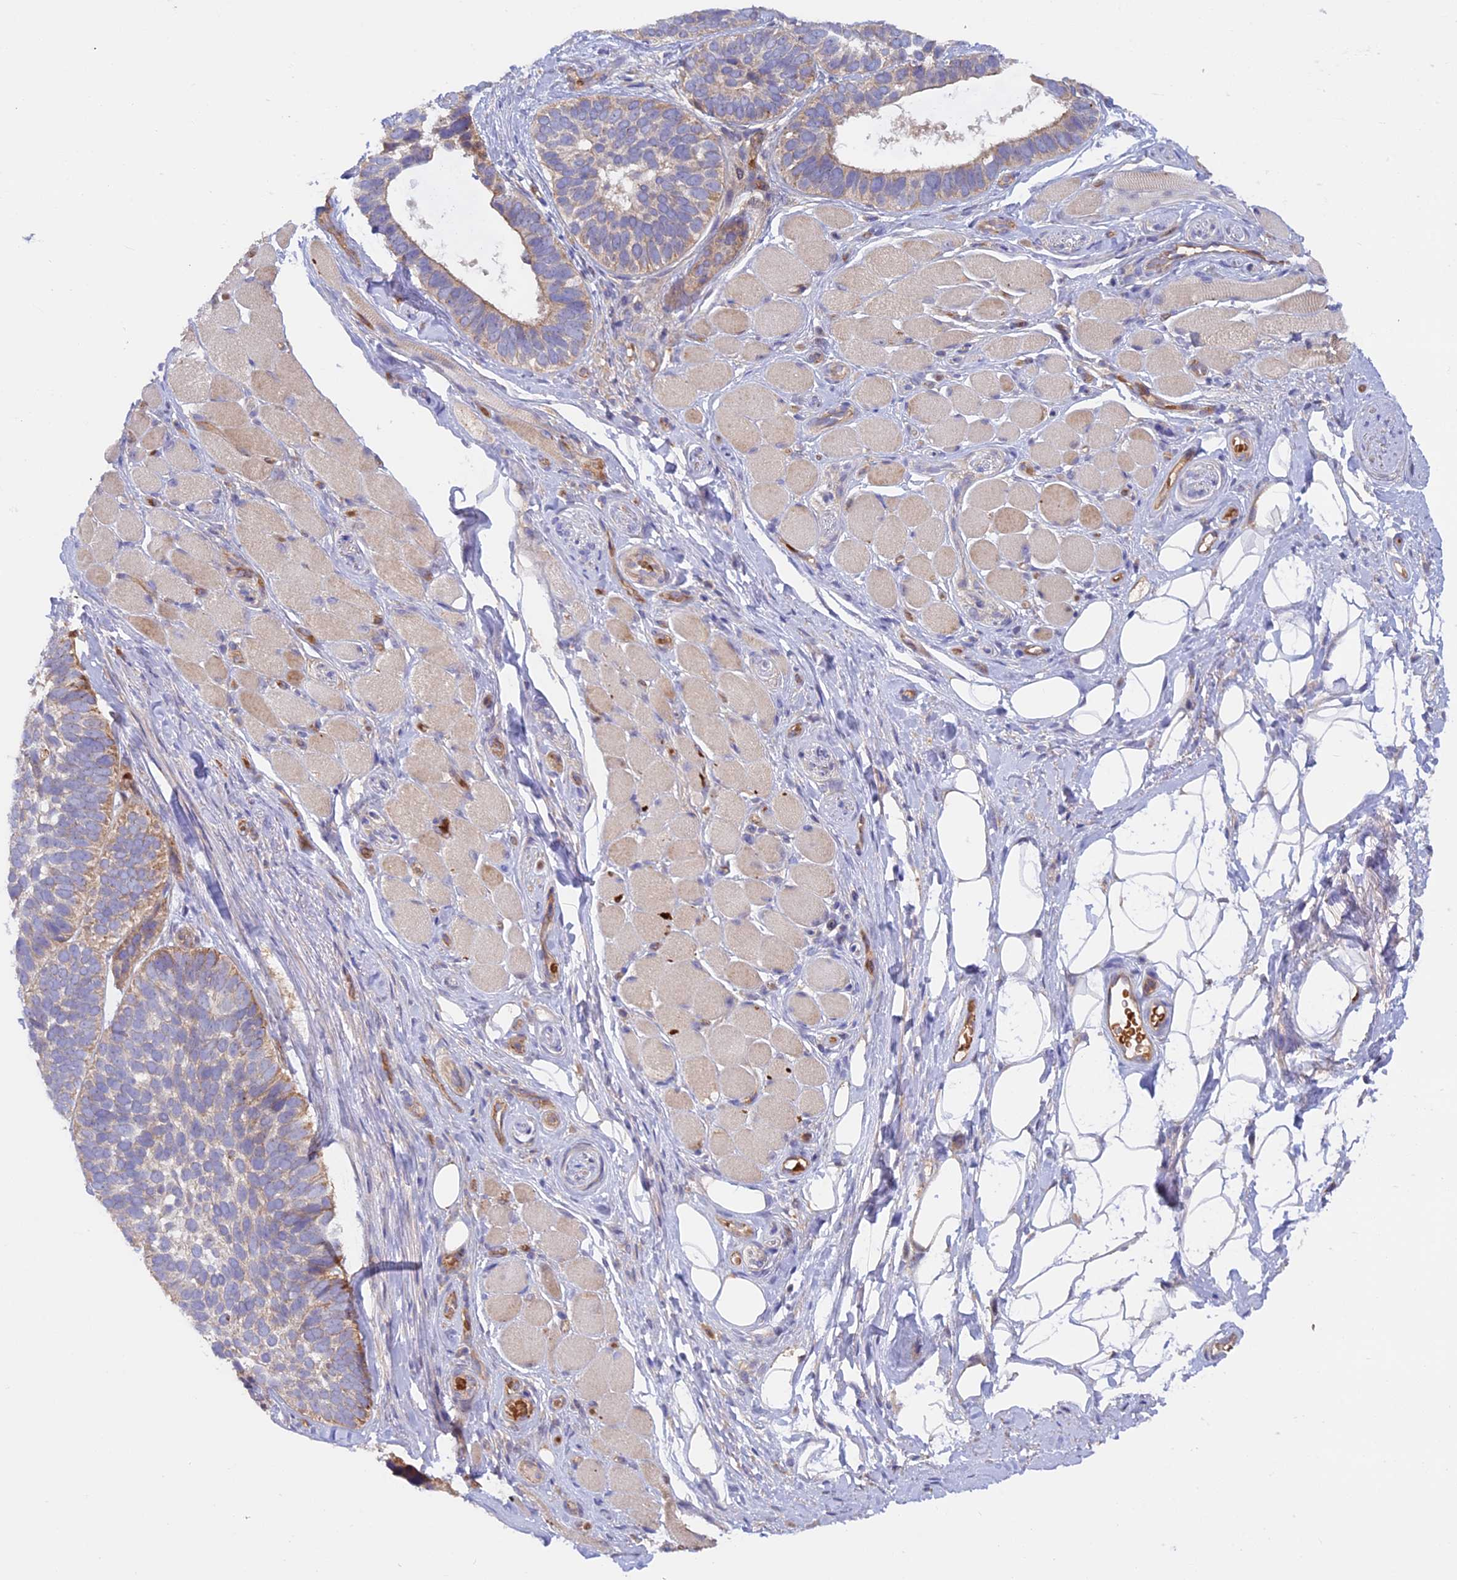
{"staining": {"intensity": "weak", "quantity": "25%-75%", "location": "cytoplasmic/membranous"}, "tissue": "skin cancer", "cell_type": "Tumor cells", "image_type": "cancer", "snomed": [{"axis": "morphology", "description": "Basal cell carcinoma"}, {"axis": "topography", "description": "Skin"}], "caption": "Skin cancer (basal cell carcinoma) was stained to show a protein in brown. There is low levels of weak cytoplasmic/membranous staining in about 25%-75% of tumor cells.", "gene": "DUS3L", "patient": {"sex": "male", "age": 62}}